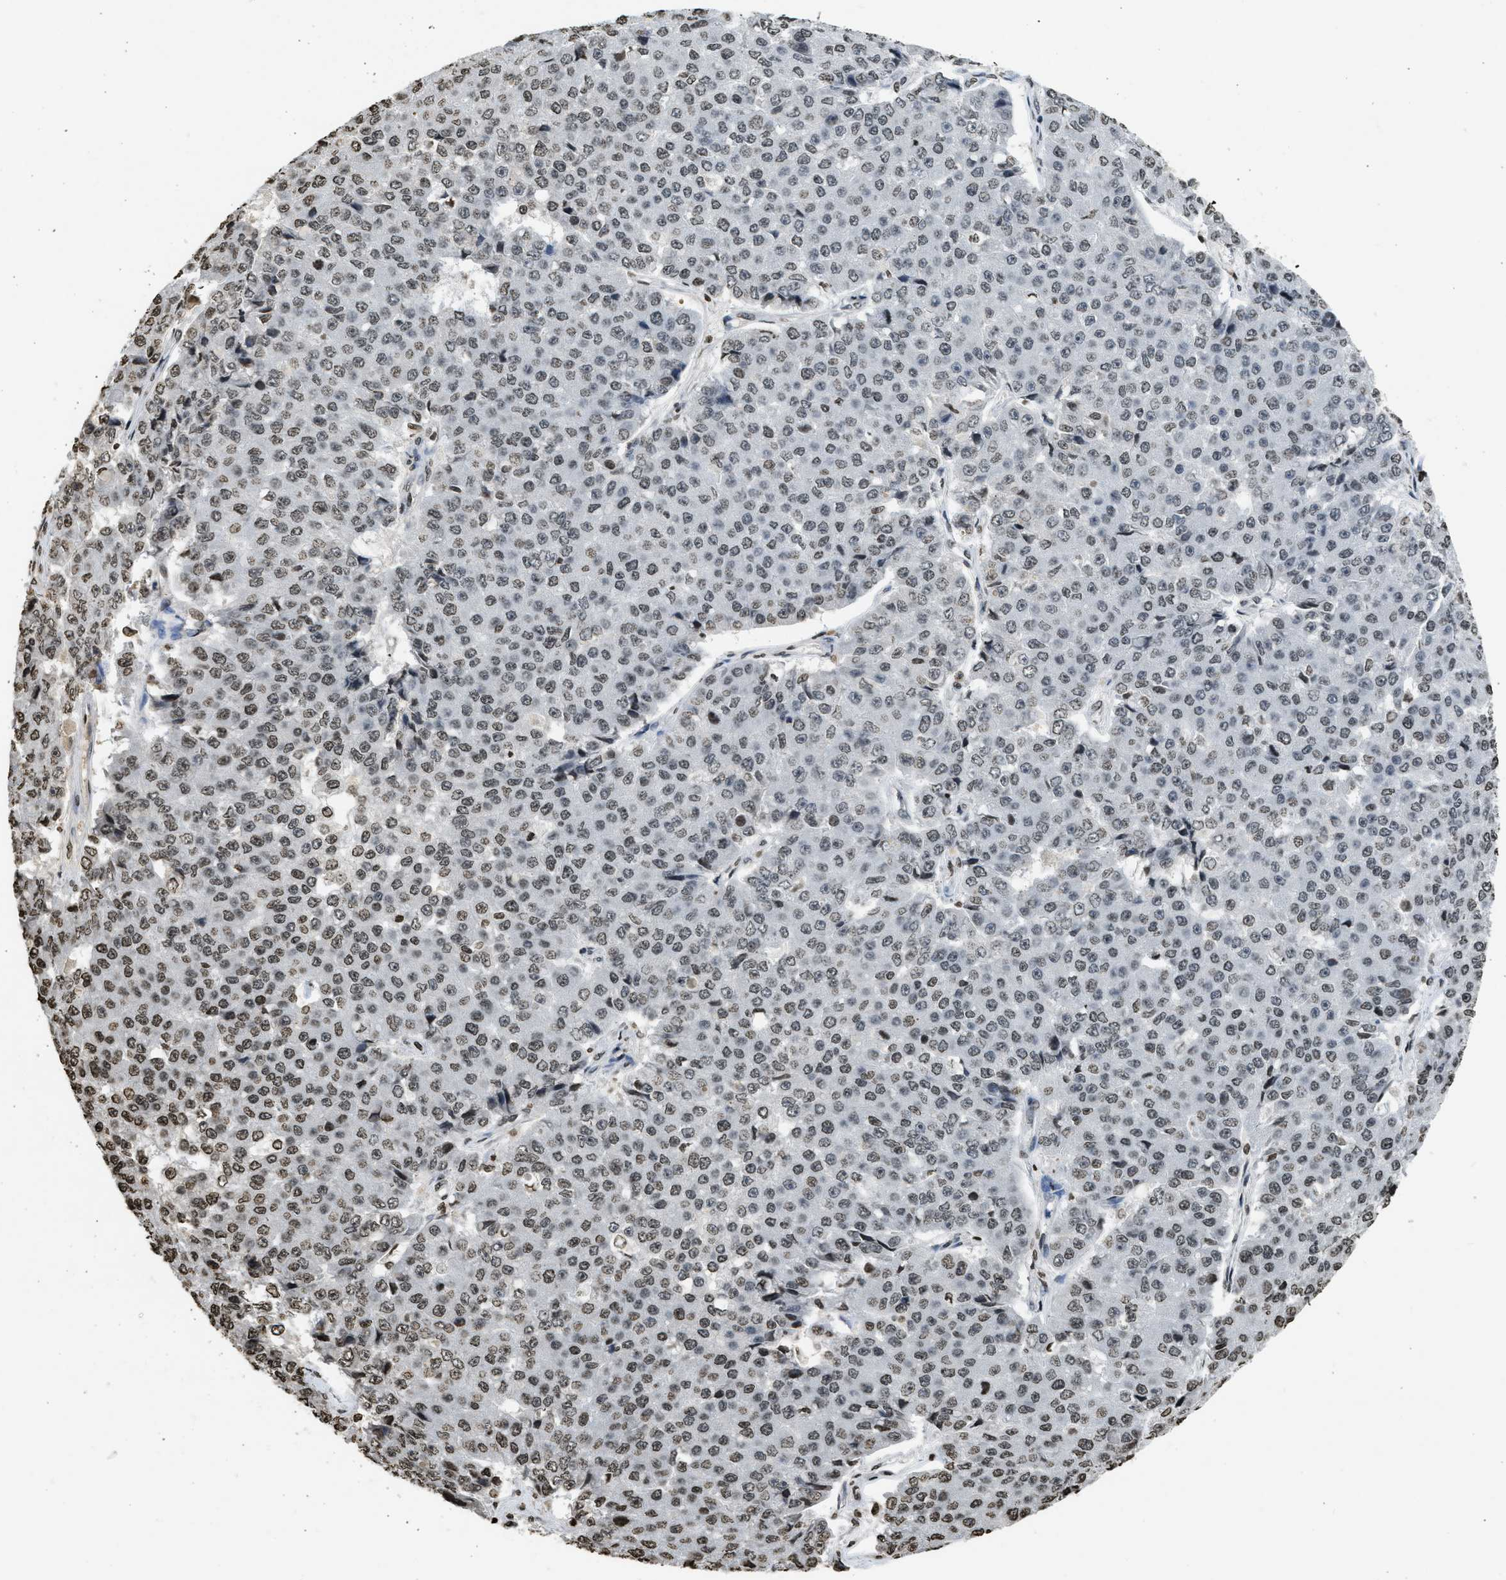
{"staining": {"intensity": "moderate", "quantity": "25%-75%", "location": "nuclear"}, "tissue": "pancreatic cancer", "cell_type": "Tumor cells", "image_type": "cancer", "snomed": [{"axis": "morphology", "description": "Adenocarcinoma, NOS"}, {"axis": "topography", "description": "Pancreas"}], "caption": "A photomicrograph of human pancreatic adenocarcinoma stained for a protein exhibits moderate nuclear brown staining in tumor cells. The staining is performed using DAB brown chromogen to label protein expression. The nuclei are counter-stained blue using hematoxylin.", "gene": "RRAGC", "patient": {"sex": "male", "age": 50}}